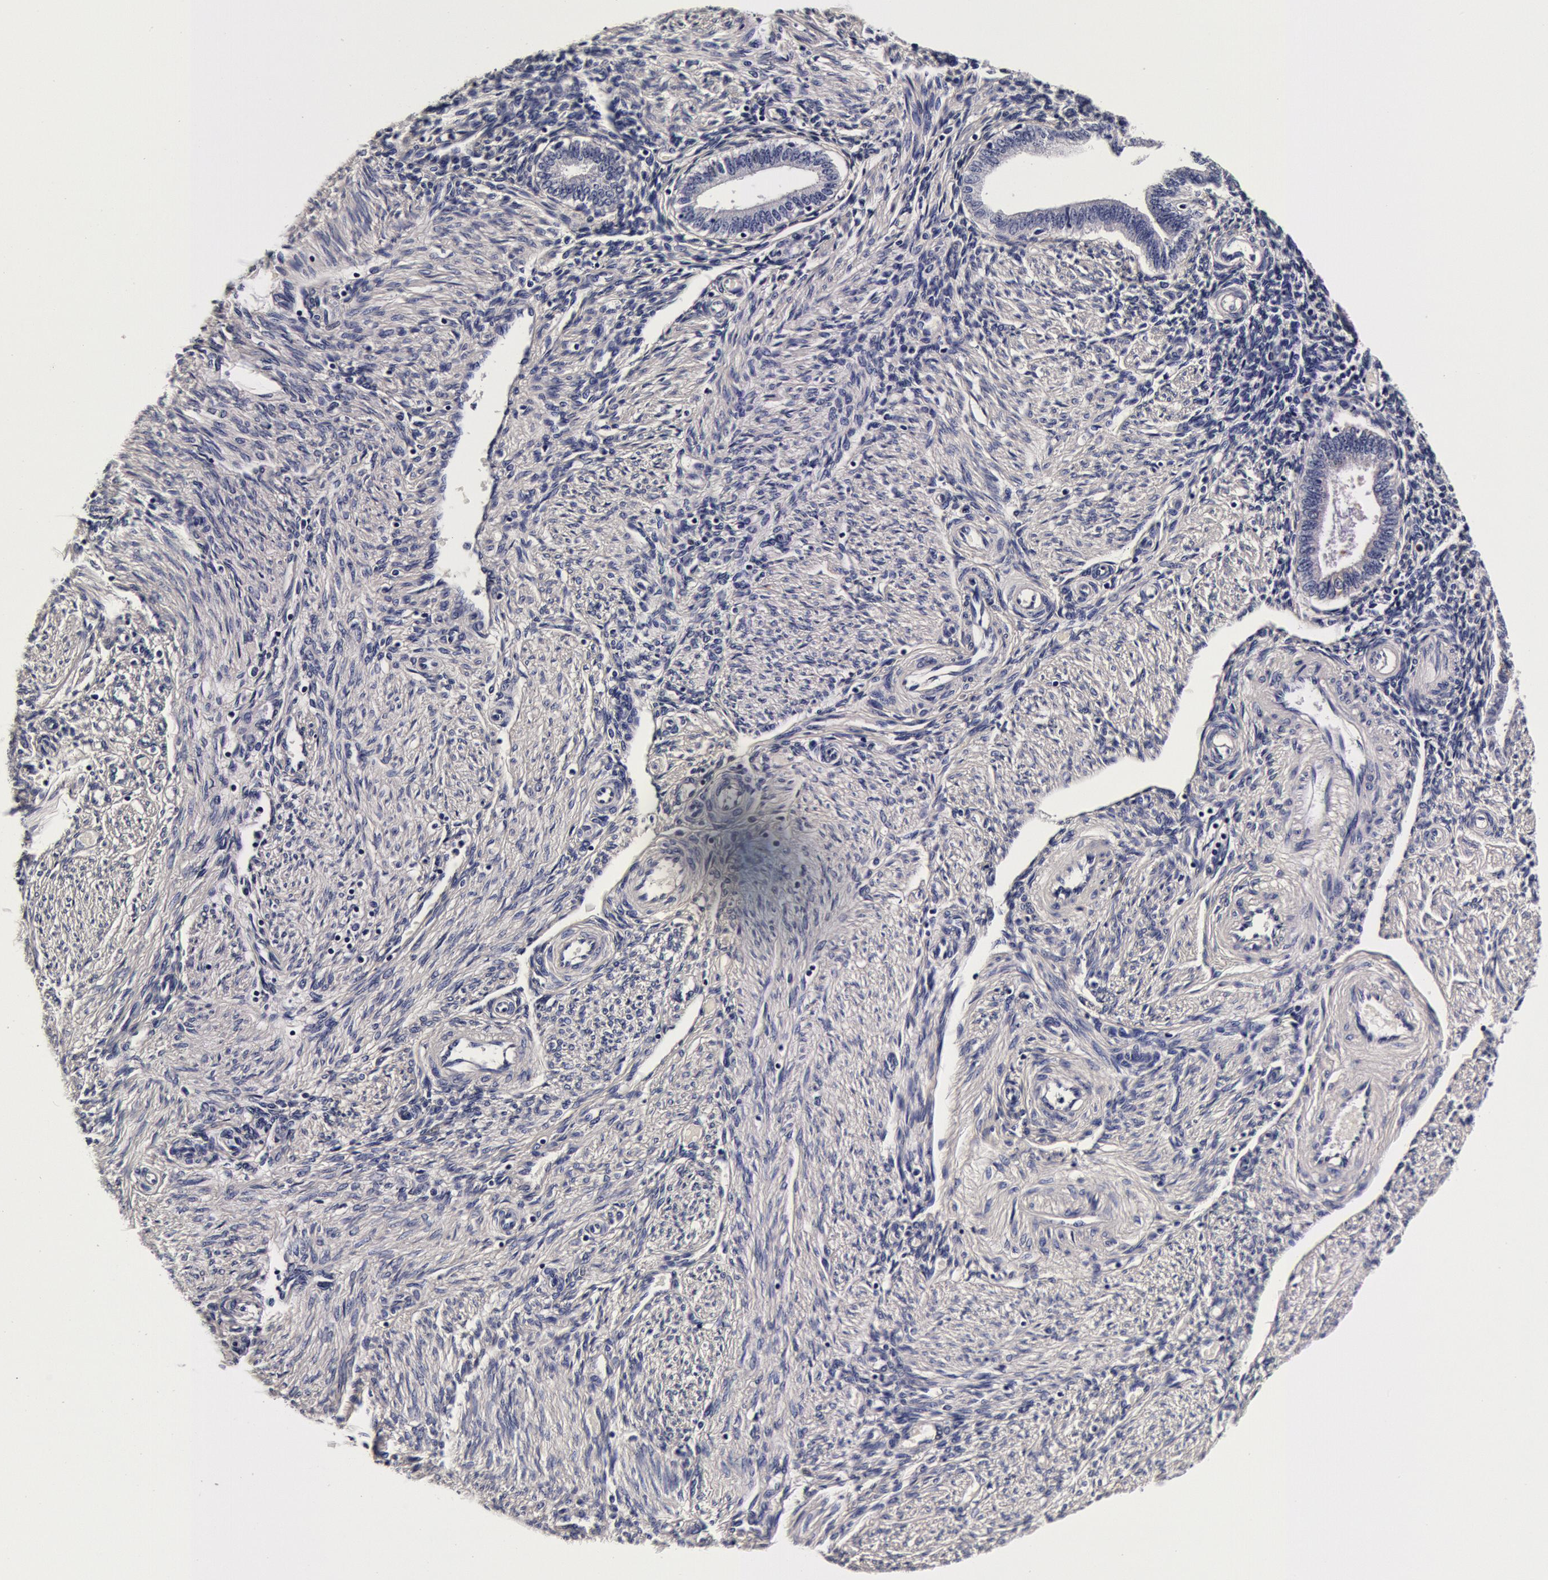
{"staining": {"intensity": "negative", "quantity": "none", "location": "none"}, "tissue": "endometrium", "cell_type": "Cells in endometrial stroma", "image_type": "normal", "snomed": [{"axis": "morphology", "description": "Normal tissue, NOS"}, {"axis": "topography", "description": "Endometrium"}], "caption": "The immunohistochemistry image has no significant staining in cells in endometrial stroma of endometrium. (DAB IHC, high magnification).", "gene": "CCDC22", "patient": {"sex": "female", "age": 36}}